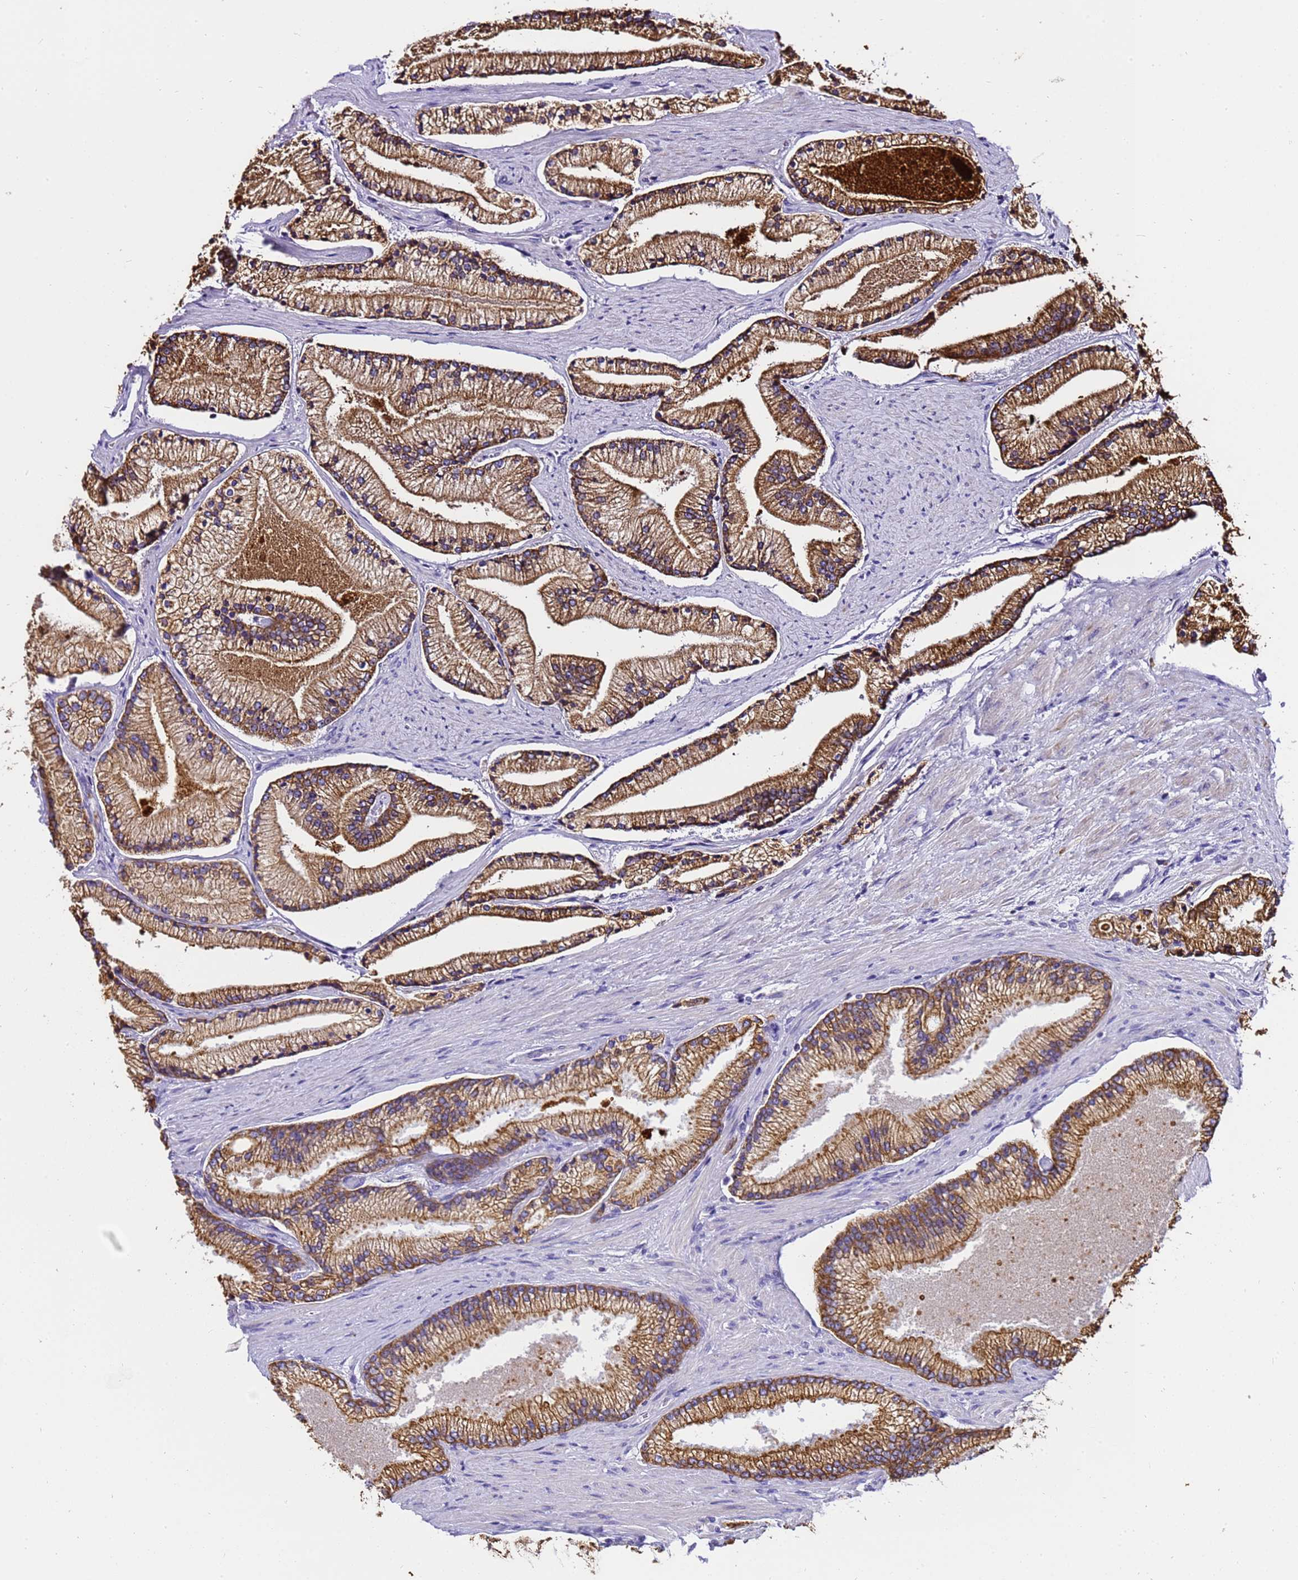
{"staining": {"intensity": "moderate", "quantity": ">75%", "location": "cytoplasmic/membranous"}, "tissue": "prostate cancer", "cell_type": "Tumor cells", "image_type": "cancer", "snomed": [{"axis": "morphology", "description": "Adenocarcinoma, High grade"}, {"axis": "topography", "description": "Prostate"}], "caption": "Immunohistochemical staining of prostate cancer (adenocarcinoma (high-grade)) displays medium levels of moderate cytoplasmic/membranous positivity in about >75% of tumor cells.", "gene": "PIEZO2", "patient": {"sex": "male", "age": 67}}